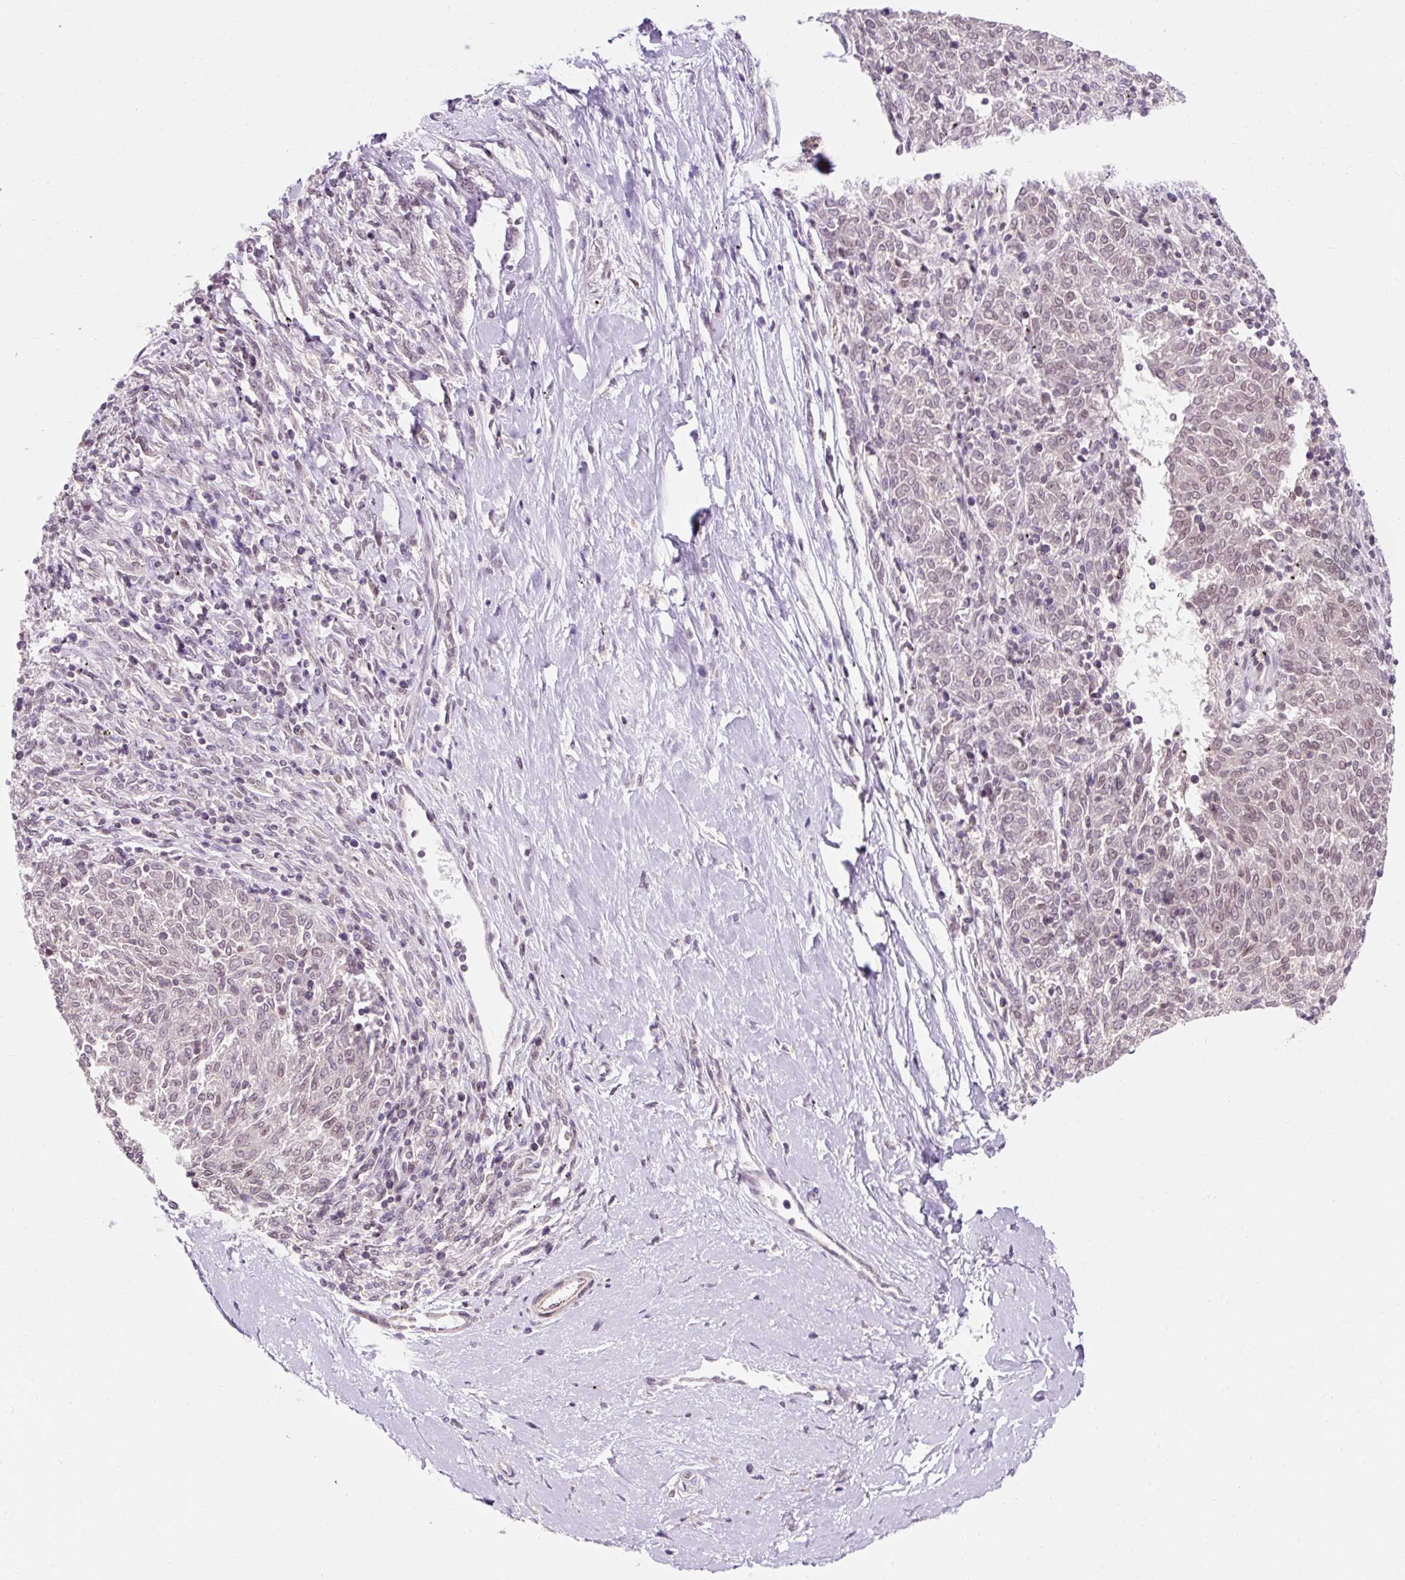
{"staining": {"intensity": "negative", "quantity": "none", "location": "none"}, "tissue": "melanoma", "cell_type": "Tumor cells", "image_type": "cancer", "snomed": [{"axis": "morphology", "description": "Malignant melanoma, NOS"}, {"axis": "topography", "description": "Skin"}], "caption": "IHC histopathology image of melanoma stained for a protein (brown), which exhibits no positivity in tumor cells. (DAB immunohistochemistry with hematoxylin counter stain).", "gene": "ZNF610", "patient": {"sex": "female", "age": 72}}